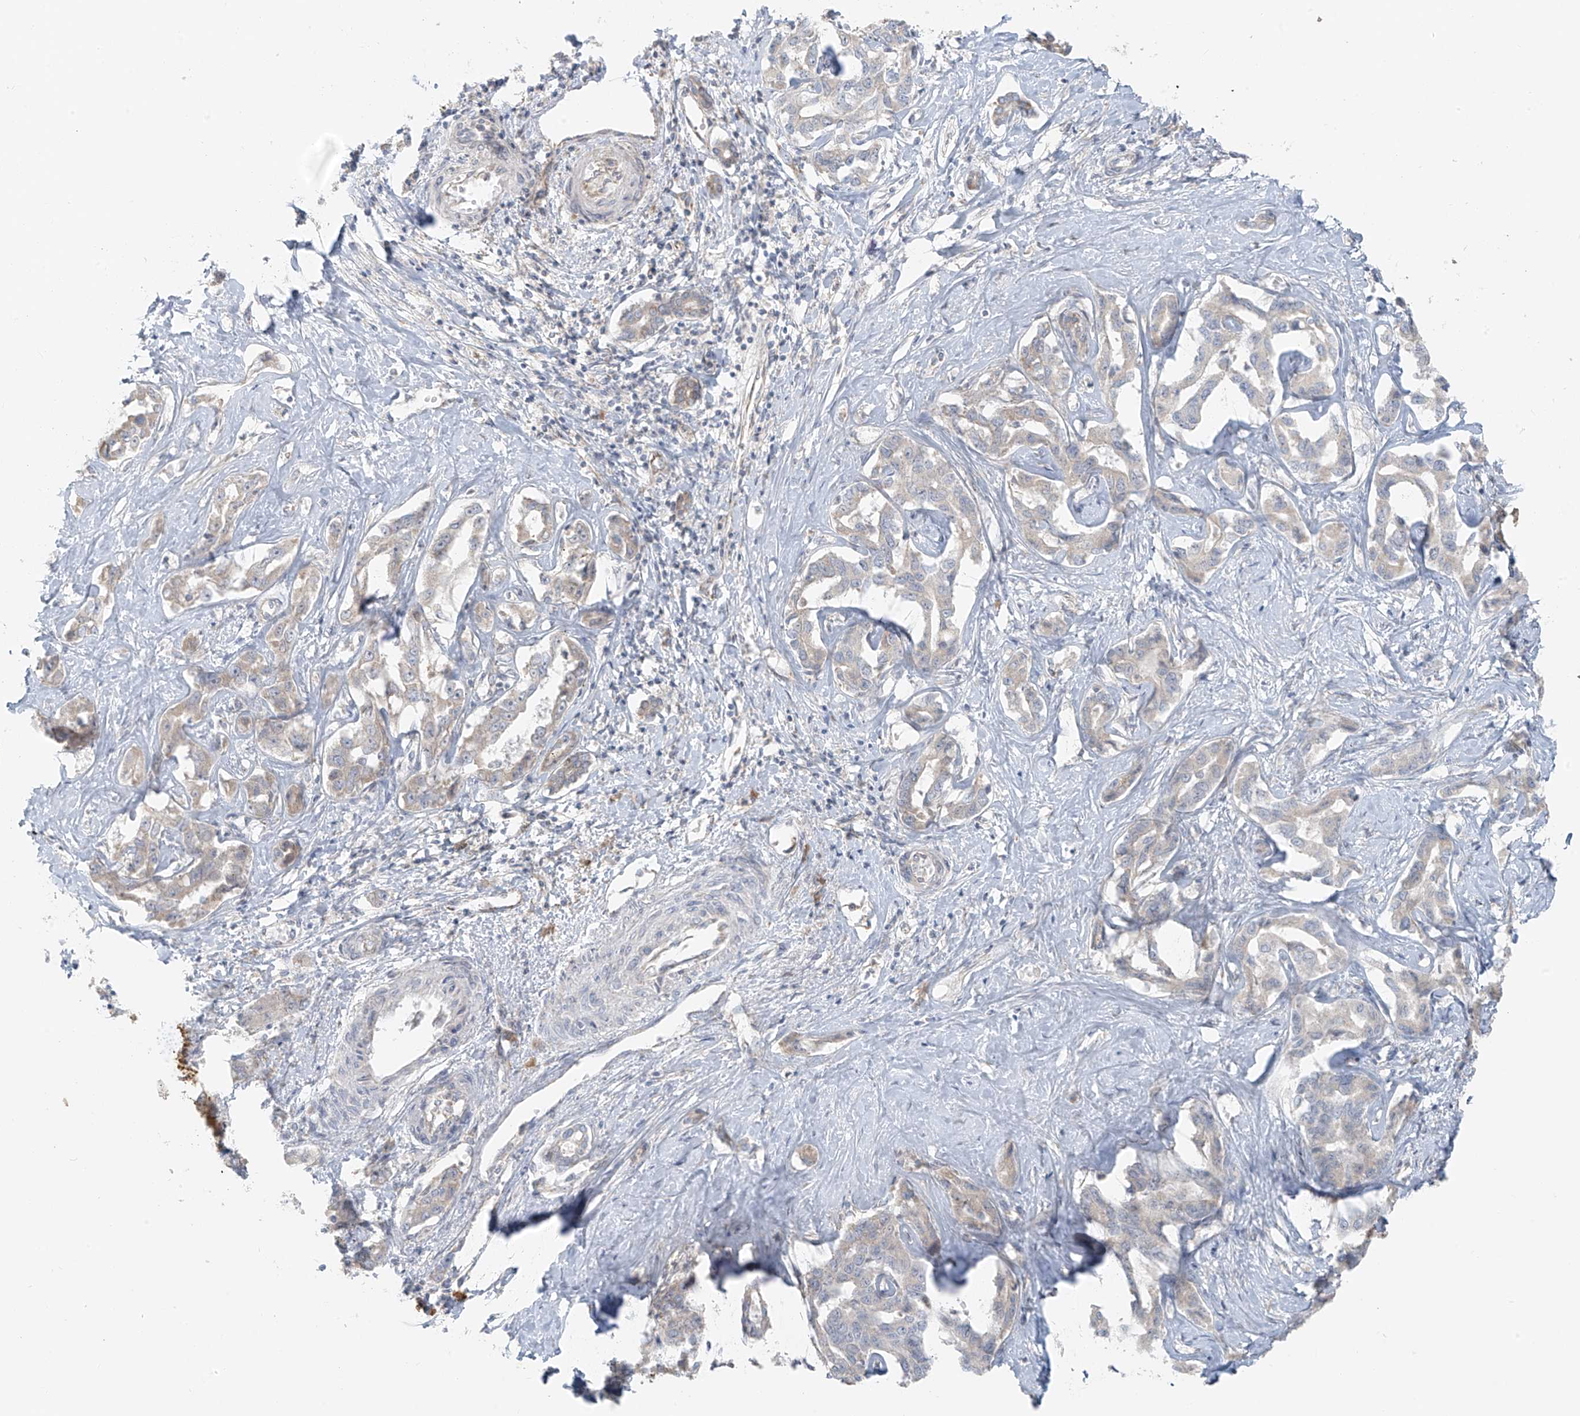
{"staining": {"intensity": "negative", "quantity": "none", "location": "none"}, "tissue": "liver cancer", "cell_type": "Tumor cells", "image_type": "cancer", "snomed": [{"axis": "morphology", "description": "Cholangiocarcinoma"}, {"axis": "topography", "description": "Liver"}], "caption": "IHC of liver cholangiocarcinoma reveals no staining in tumor cells.", "gene": "UST", "patient": {"sex": "male", "age": 59}}